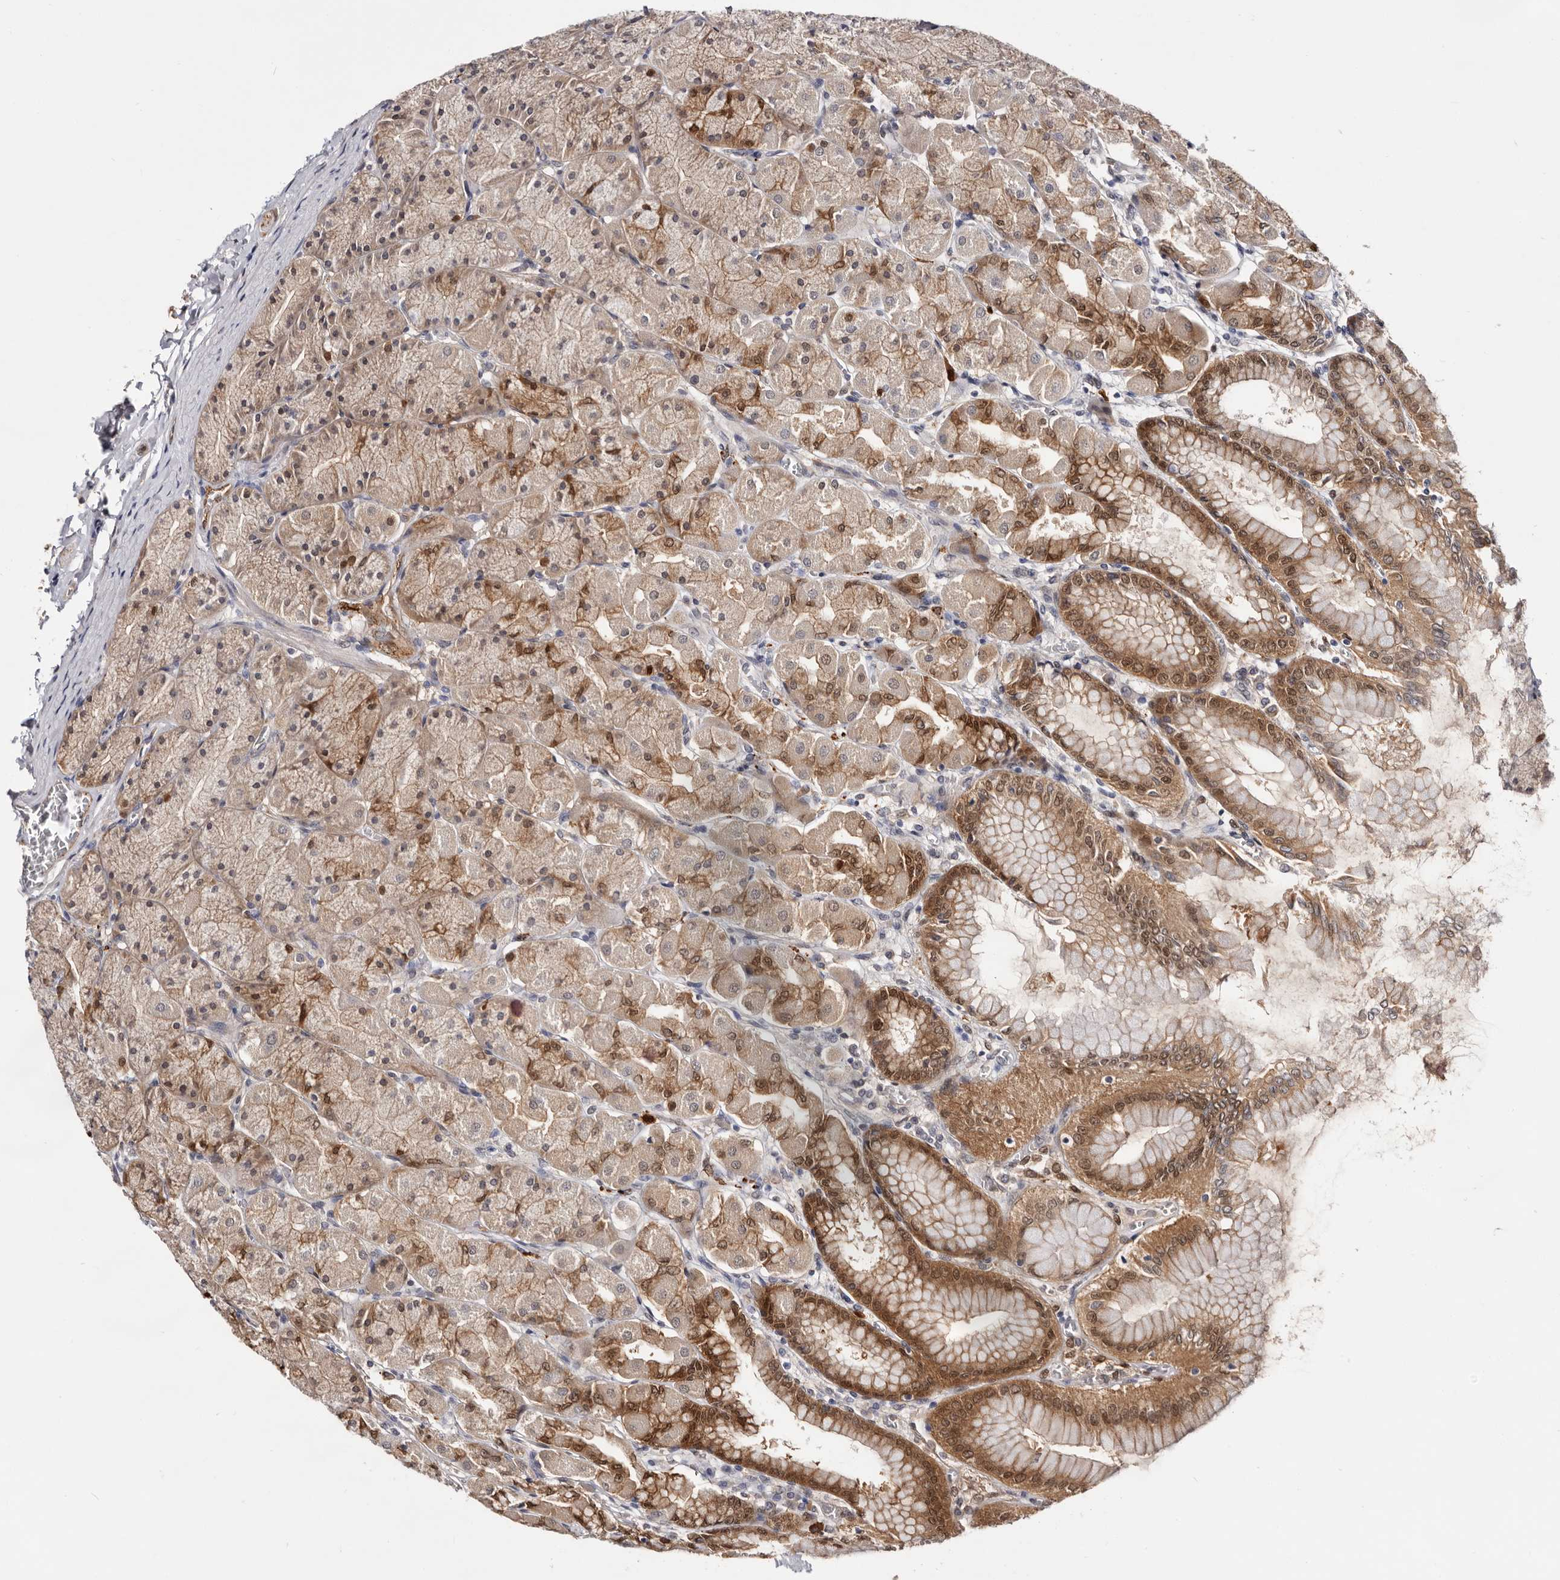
{"staining": {"intensity": "strong", "quantity": "25%-75%", "location": "cytoplasmic/membranous,nuclear"}, "tissue": "stomach", "cell_type": "Glandular cells", "image_type": "normal", "snomed": [{"axis": "morphology", "description": "Normal tissue, NOS"}, {"axis": "topography", "description": "Stomach, upper"}], "caption": "Immunohistochemical staining of unremarkable stomach demonstrates strong cytoplasmic/membranous,nuclear protein positivity in approximately 25%-75% of glandular cells. The staining was performed using DAB to visualize the protein expression in brown, while the nuclei were stained in blue with hematoxylin (Magnification: 20x).", "gene": "TP53I3", "patient": {"sex": "female", "age": 56}}